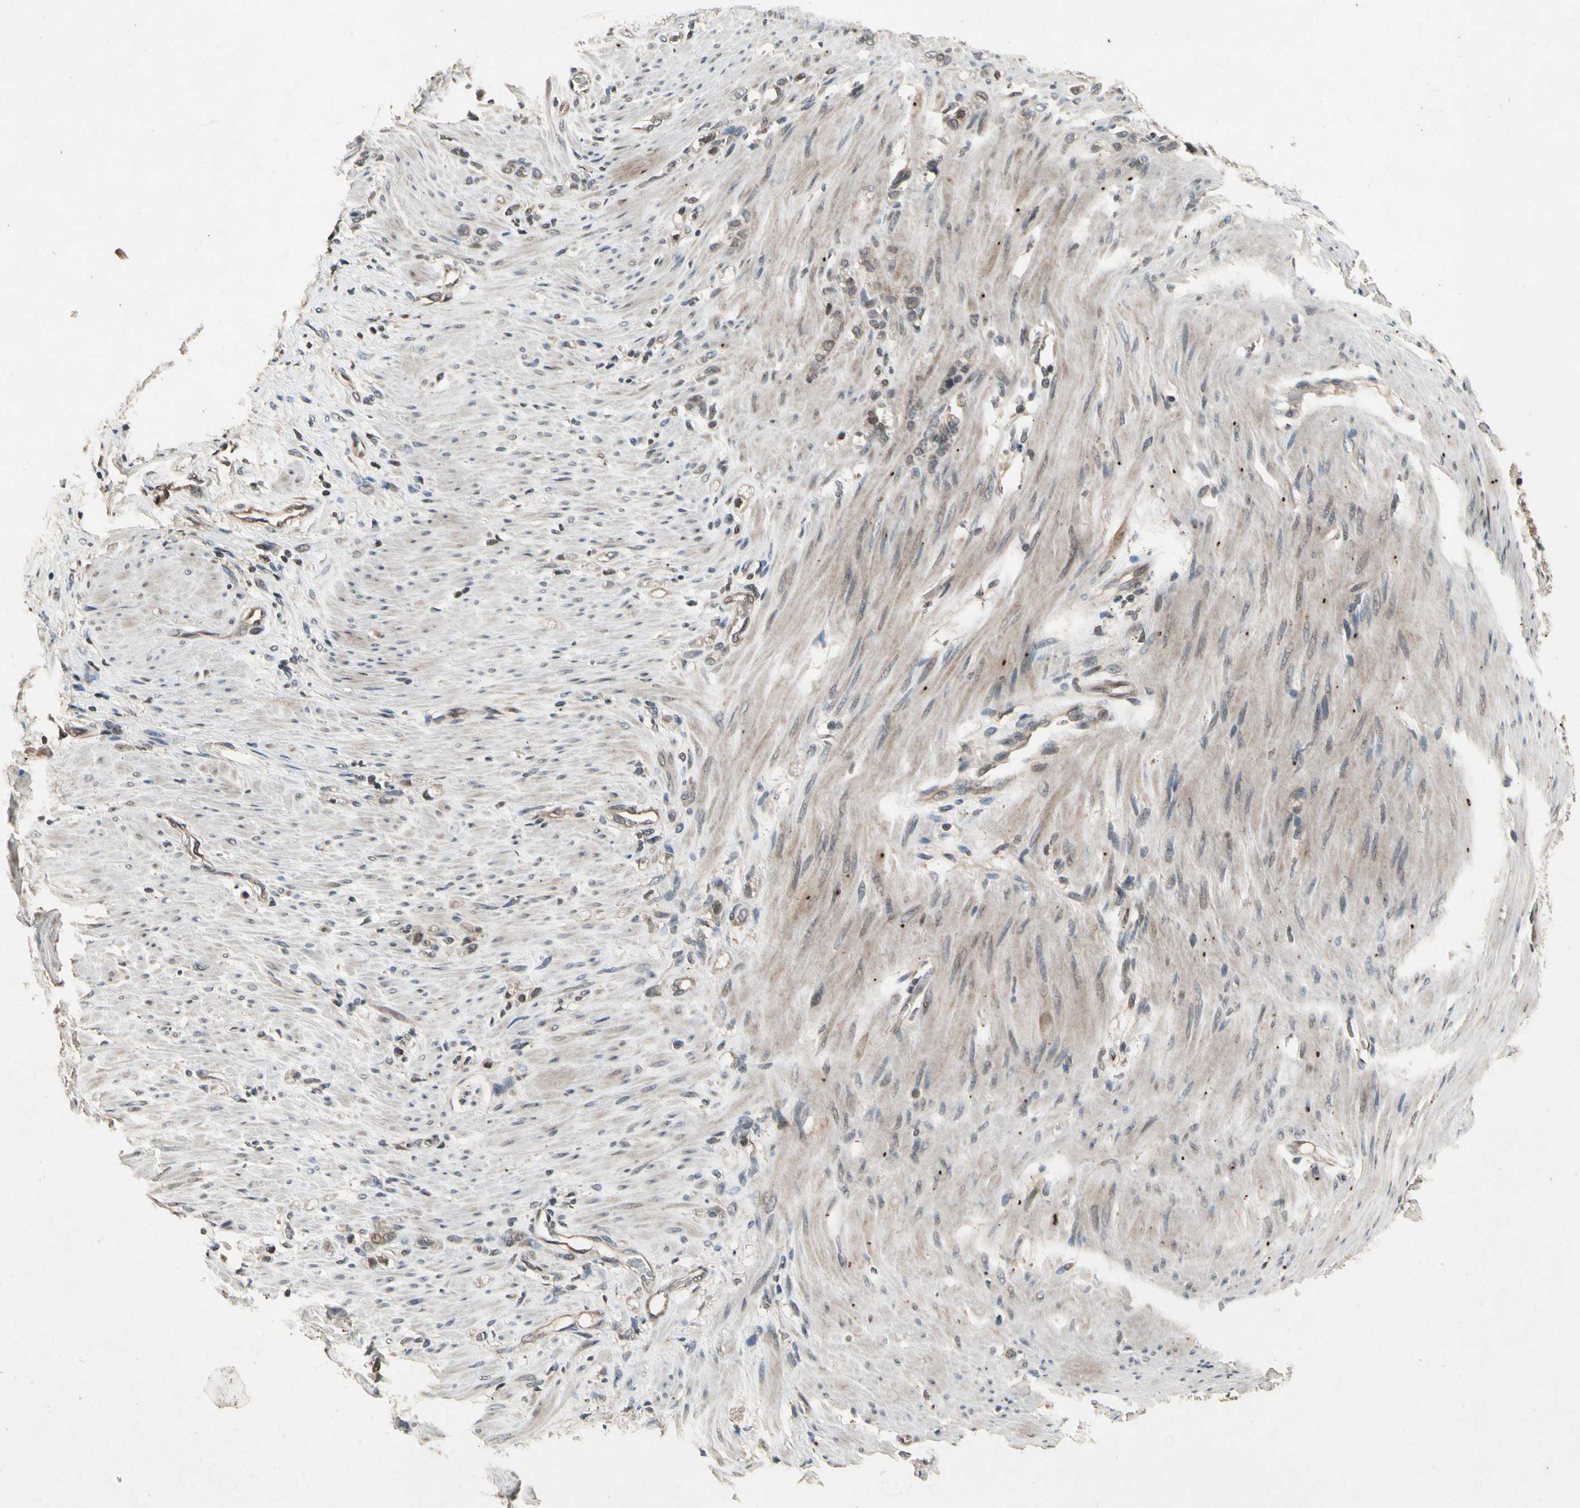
{"staining": {"intensity": "weak", "quantity": "25%-75%", "location": "cytoplasmic/membranous"}, "tissue": "stomach cancer", "cell_type": "Tumor cells", "image_type": "cancer", "snomed": [{"axis": "morphology", "description": "Adenocarcinoma, NOS"}, {"axis": "topography", "description": "Stomach"}], "caption": "This image exhibits immunohistochemistry (IHC) staining of human adenocarcinoma (stomach), with low weak cytoplasmic/membranous staining in about 25%-75% of tumor cells.", "gene": "DPY19L3", "patient": {"sex": "male", "age": 82}}